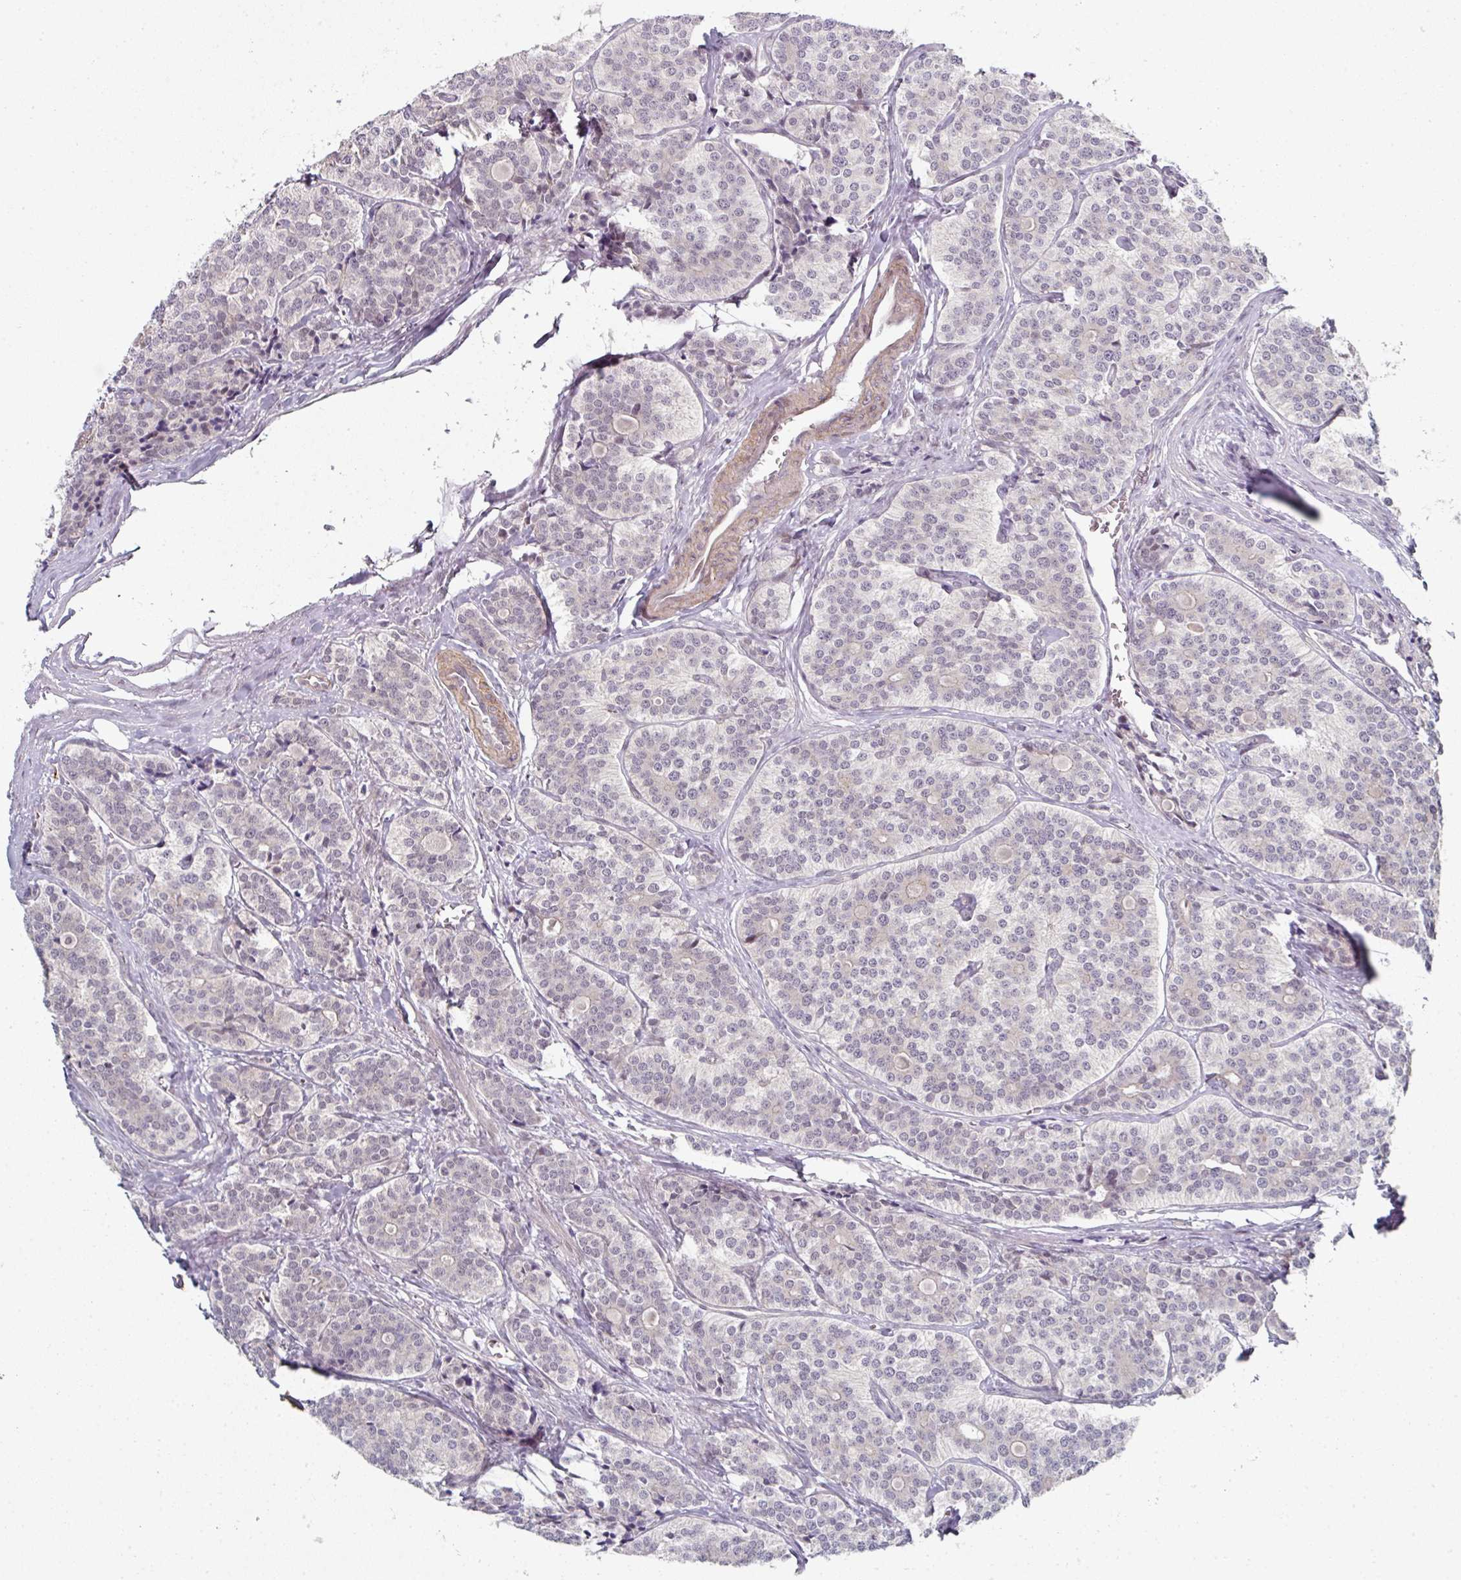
{"staining": {"intensity": "negative", "quantity": "none", "location": "none"}, "tissue": "carcinoid", "cell_type": "Tumor cells", "image_type": "cancer", "snomed": [{"axis": "morphology", "description": "Carcinoid, malignant, NOS"}, {"axis": "topography", "description": "Small intestine"}], "caption": "Human malignant carcinoid stained for a protein using IHC displays no staining in tumor cells.", "gene": "TMCC1", "patient": {"sex": "male", "age": 63}}